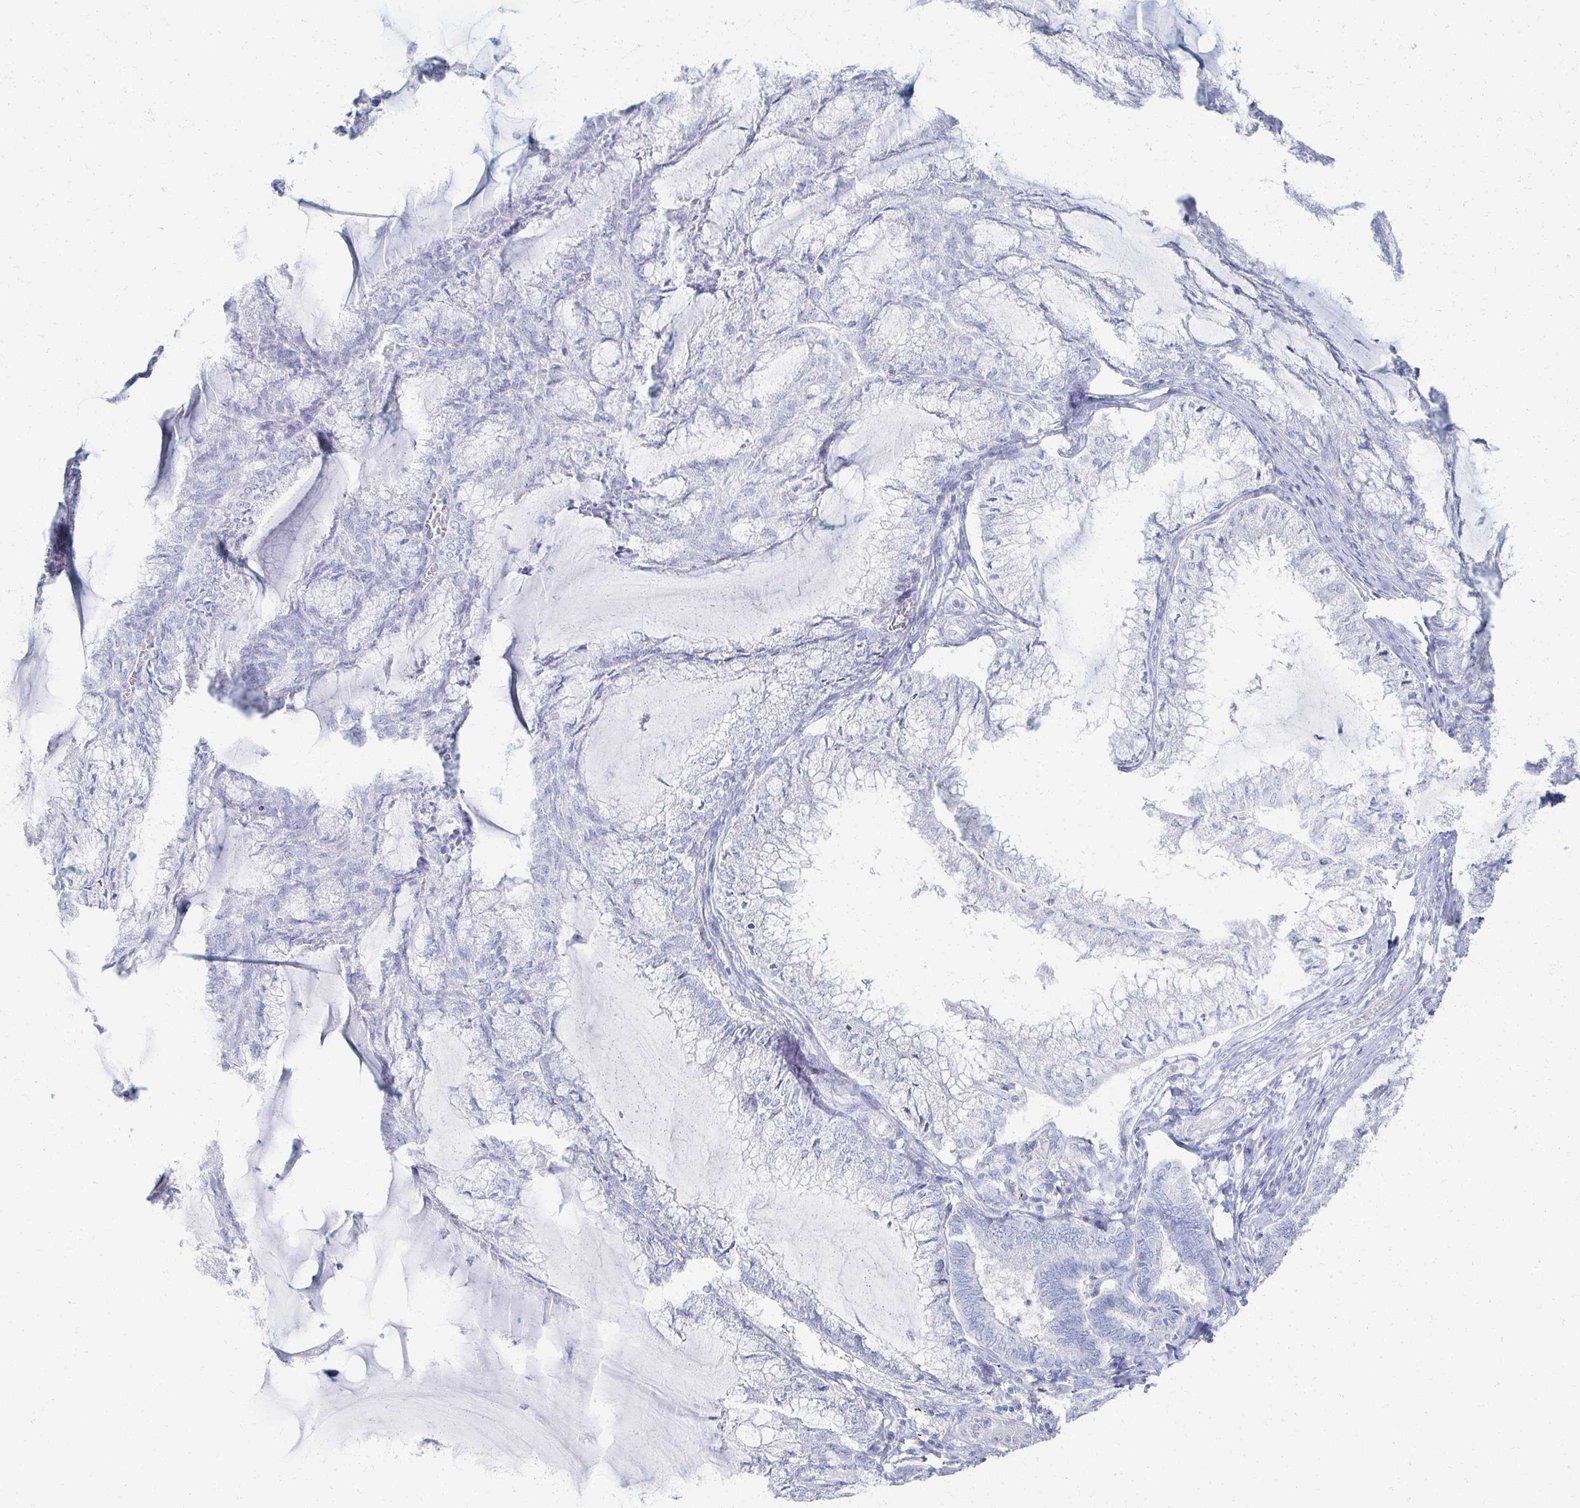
{"staining": {"intensity": "negative", "quantity": "none", "location": "none"}, "tissue": "endometrial cancer", "cell_type": "Tumor cells", "image_type": "cancer", "snomed": [{"axis": "morphology", "description": "Carcinoma, NOS"}, {"axis": "topography", "description": "Endometrium"}], "caption": "There is no significant positivity in tumor cells of endometrial cancer. The staining is performed using DAB brown chromogen with nuclei counter-stained in using hematoxylin.", "gene": "PRR20A", "patient": {"sex": "female", "age": 62}}